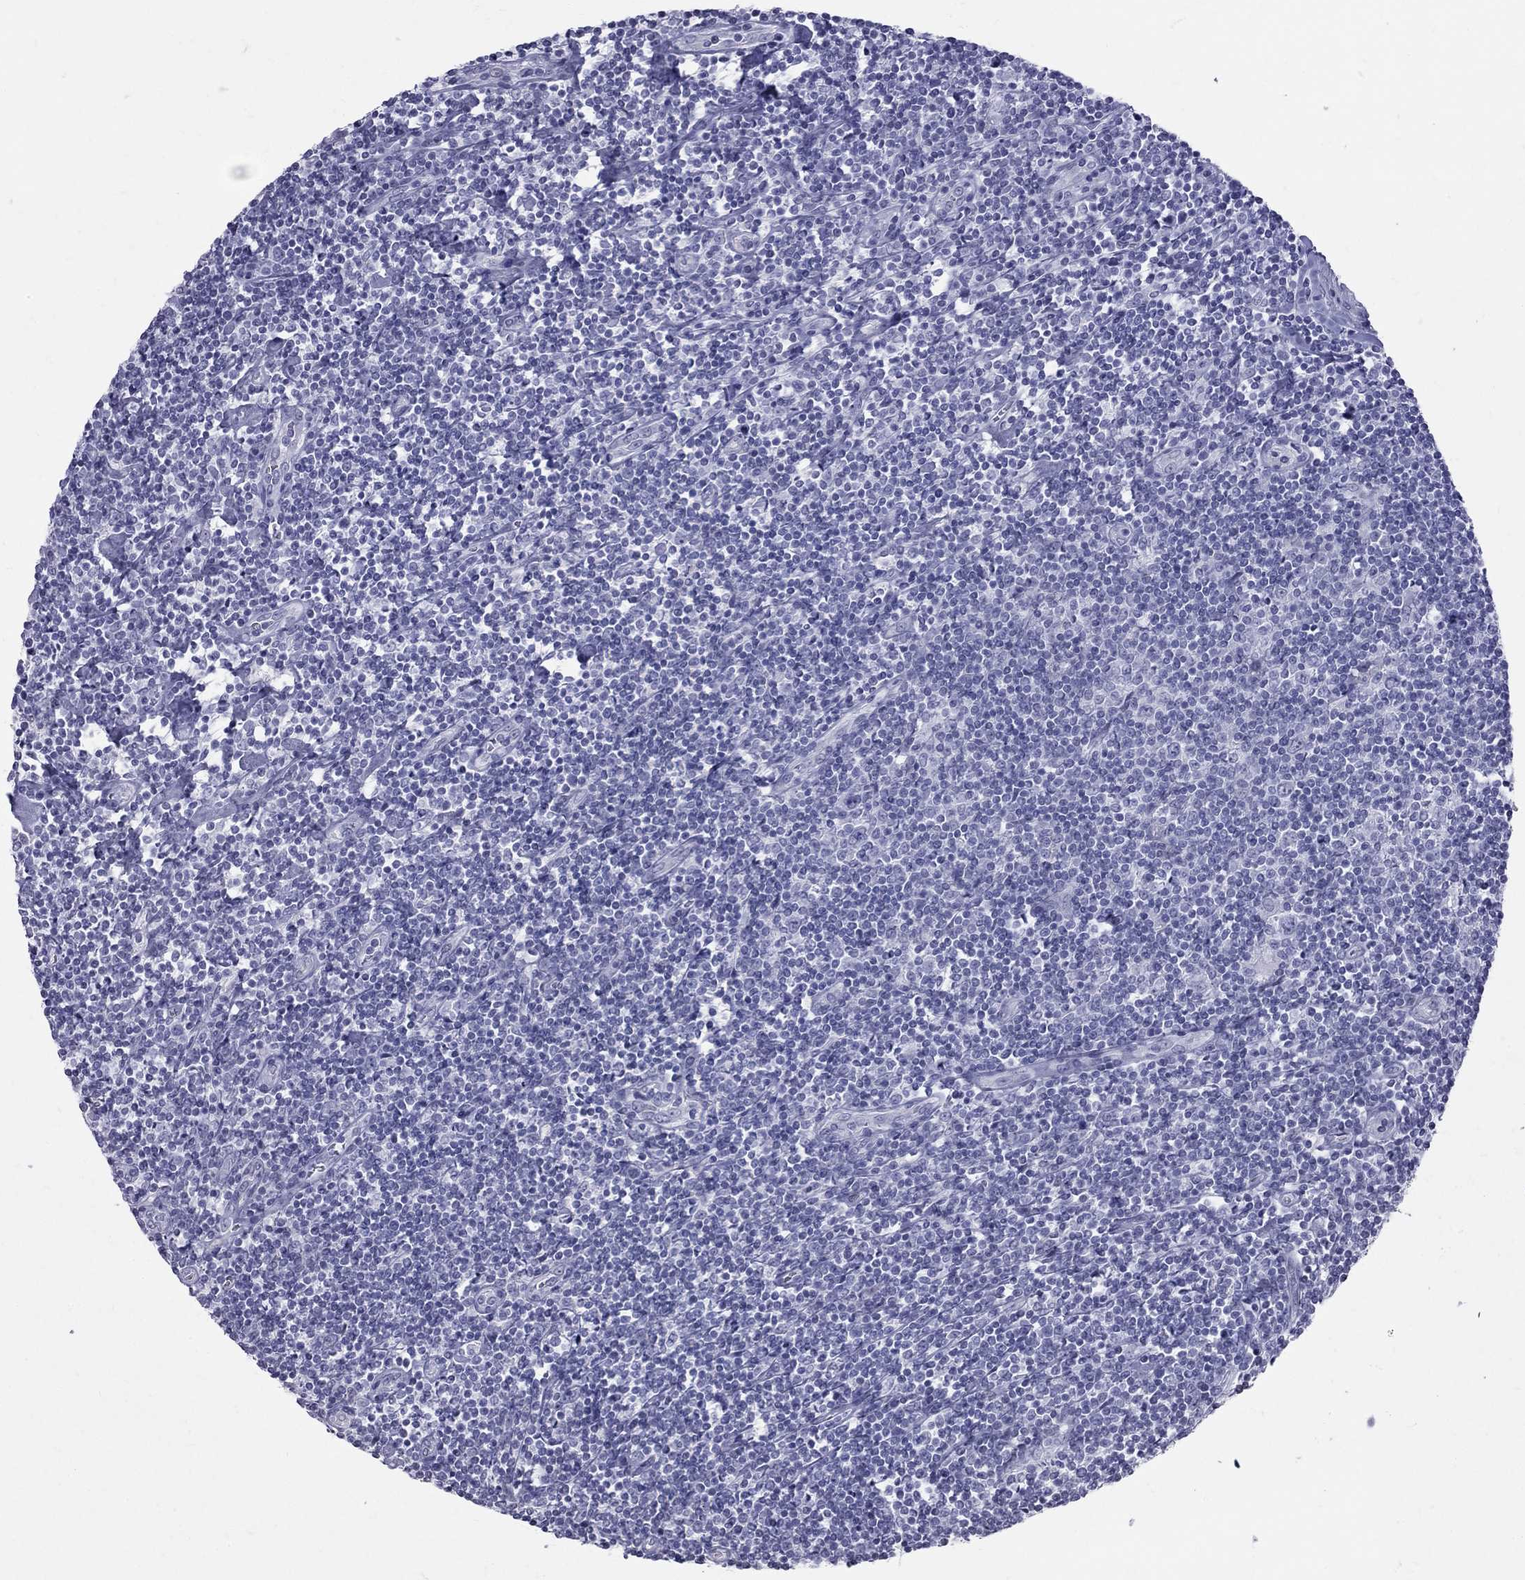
{"staining": {"intensity": "negative", "quantity": "none", "location": "none"}, "tissue": "lymphoma", "cell_type": "Tumor cells", "image_type": "cancer", "snomed": [{"axis": "morphology", "description": "Hodgkin's disease, NOS"}, {"axis": "topography", "description": "Lymph node"}], "caption": "Tumor cells show no significant staining in Hodgkin's disease.", "gene": "MUC15", "patient": {"sex": "male", "age": 40}}